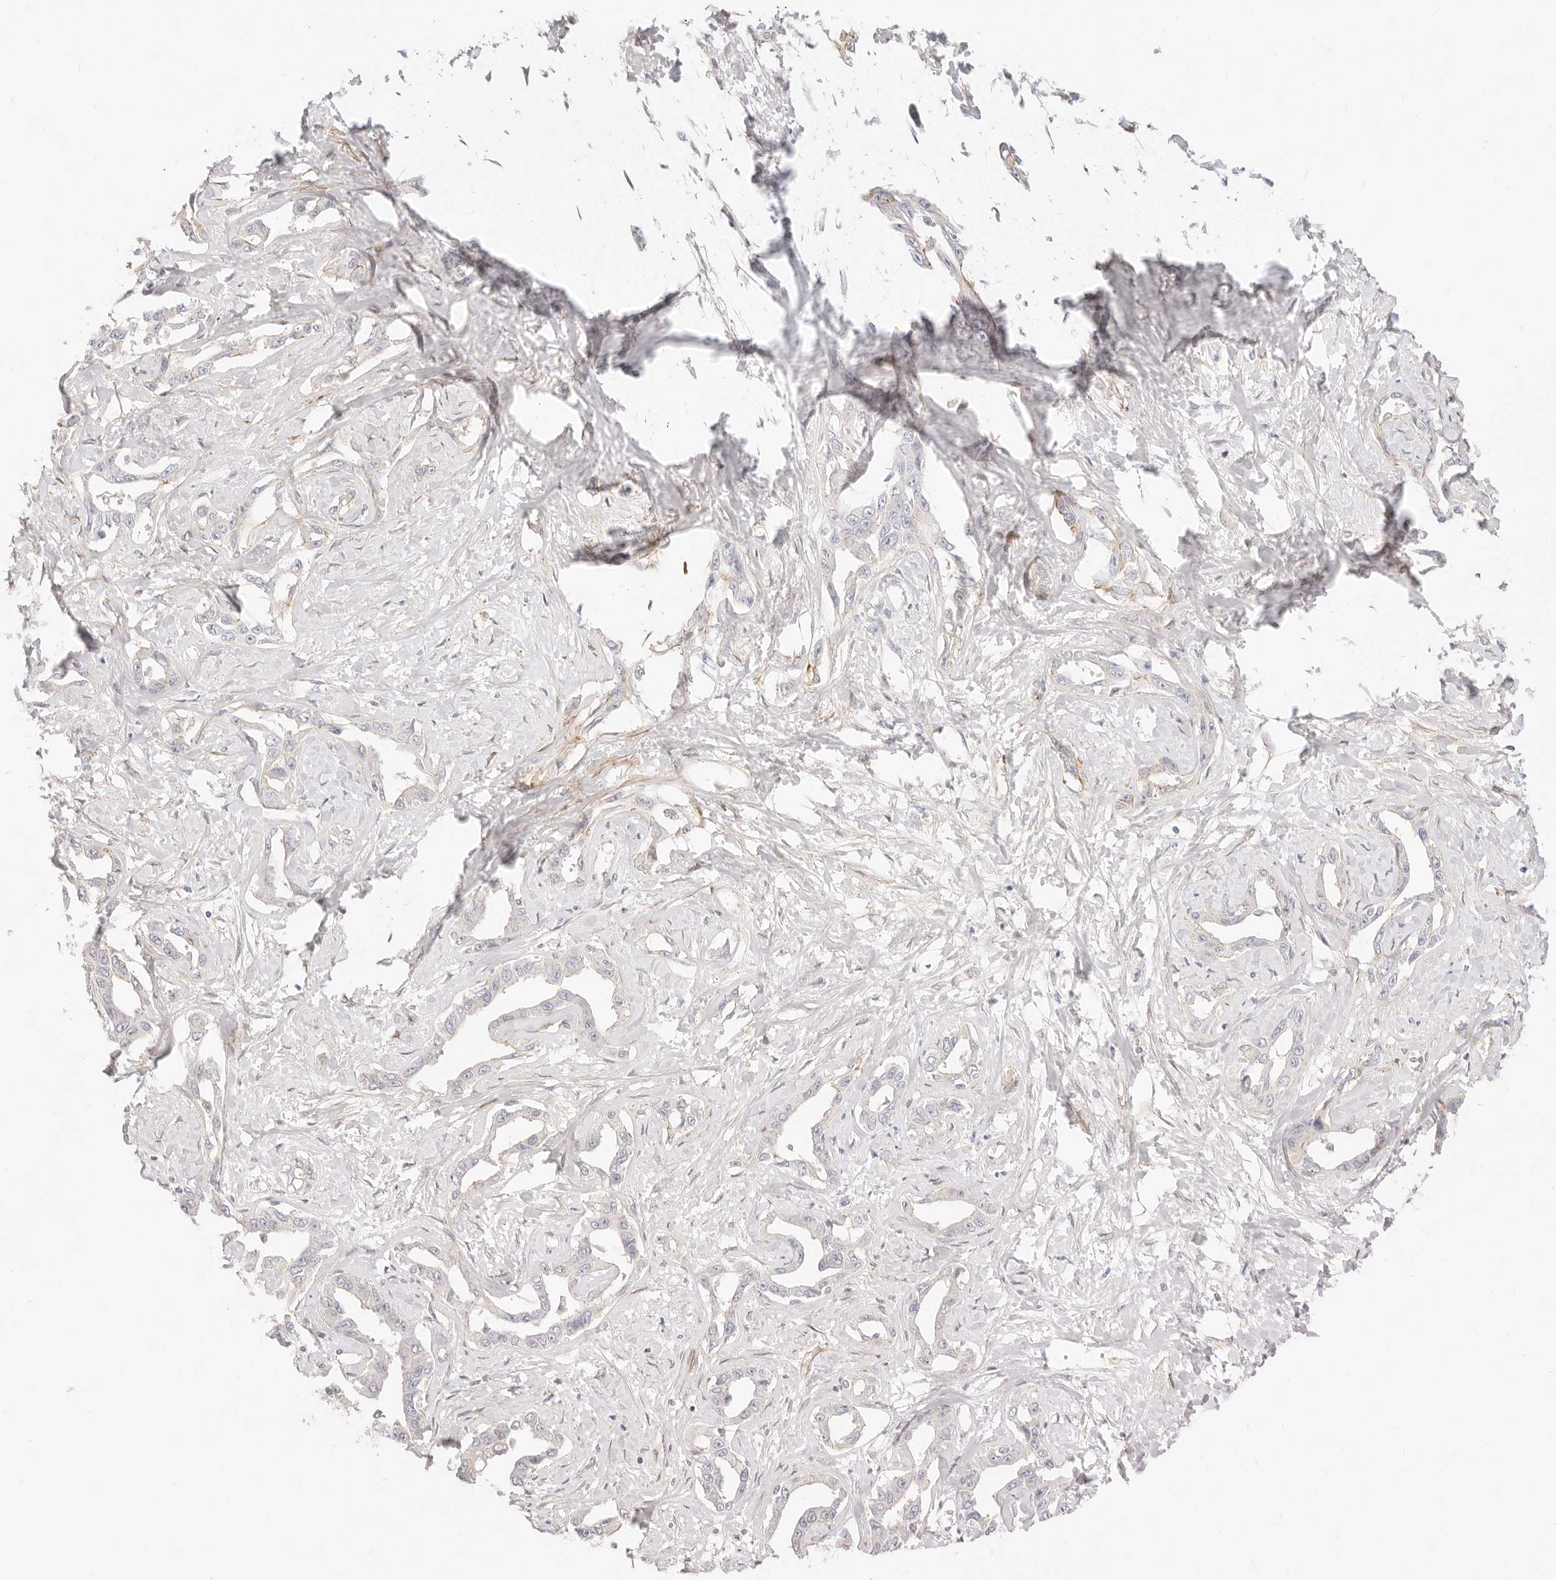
{"staining": {"intensity": "weak", "quantity": "<25%", "location": "cytoplasmic/membranous"}, "tissue": "liver cancer", "cell_type": "Tumor cells", "image_type": "cancer", "snomed": [{"axis": "morphology", "description": "Cholangiocarcinoma"}, {"axis": "topography", "description": "Liver"}], "caption": "Immunohistochemical staining of human liver cholangiocarcinoma displays no significant positivity in tumor cells.", "gene": "UBXN10", "patient": {"sex": "male", "age": 59}}